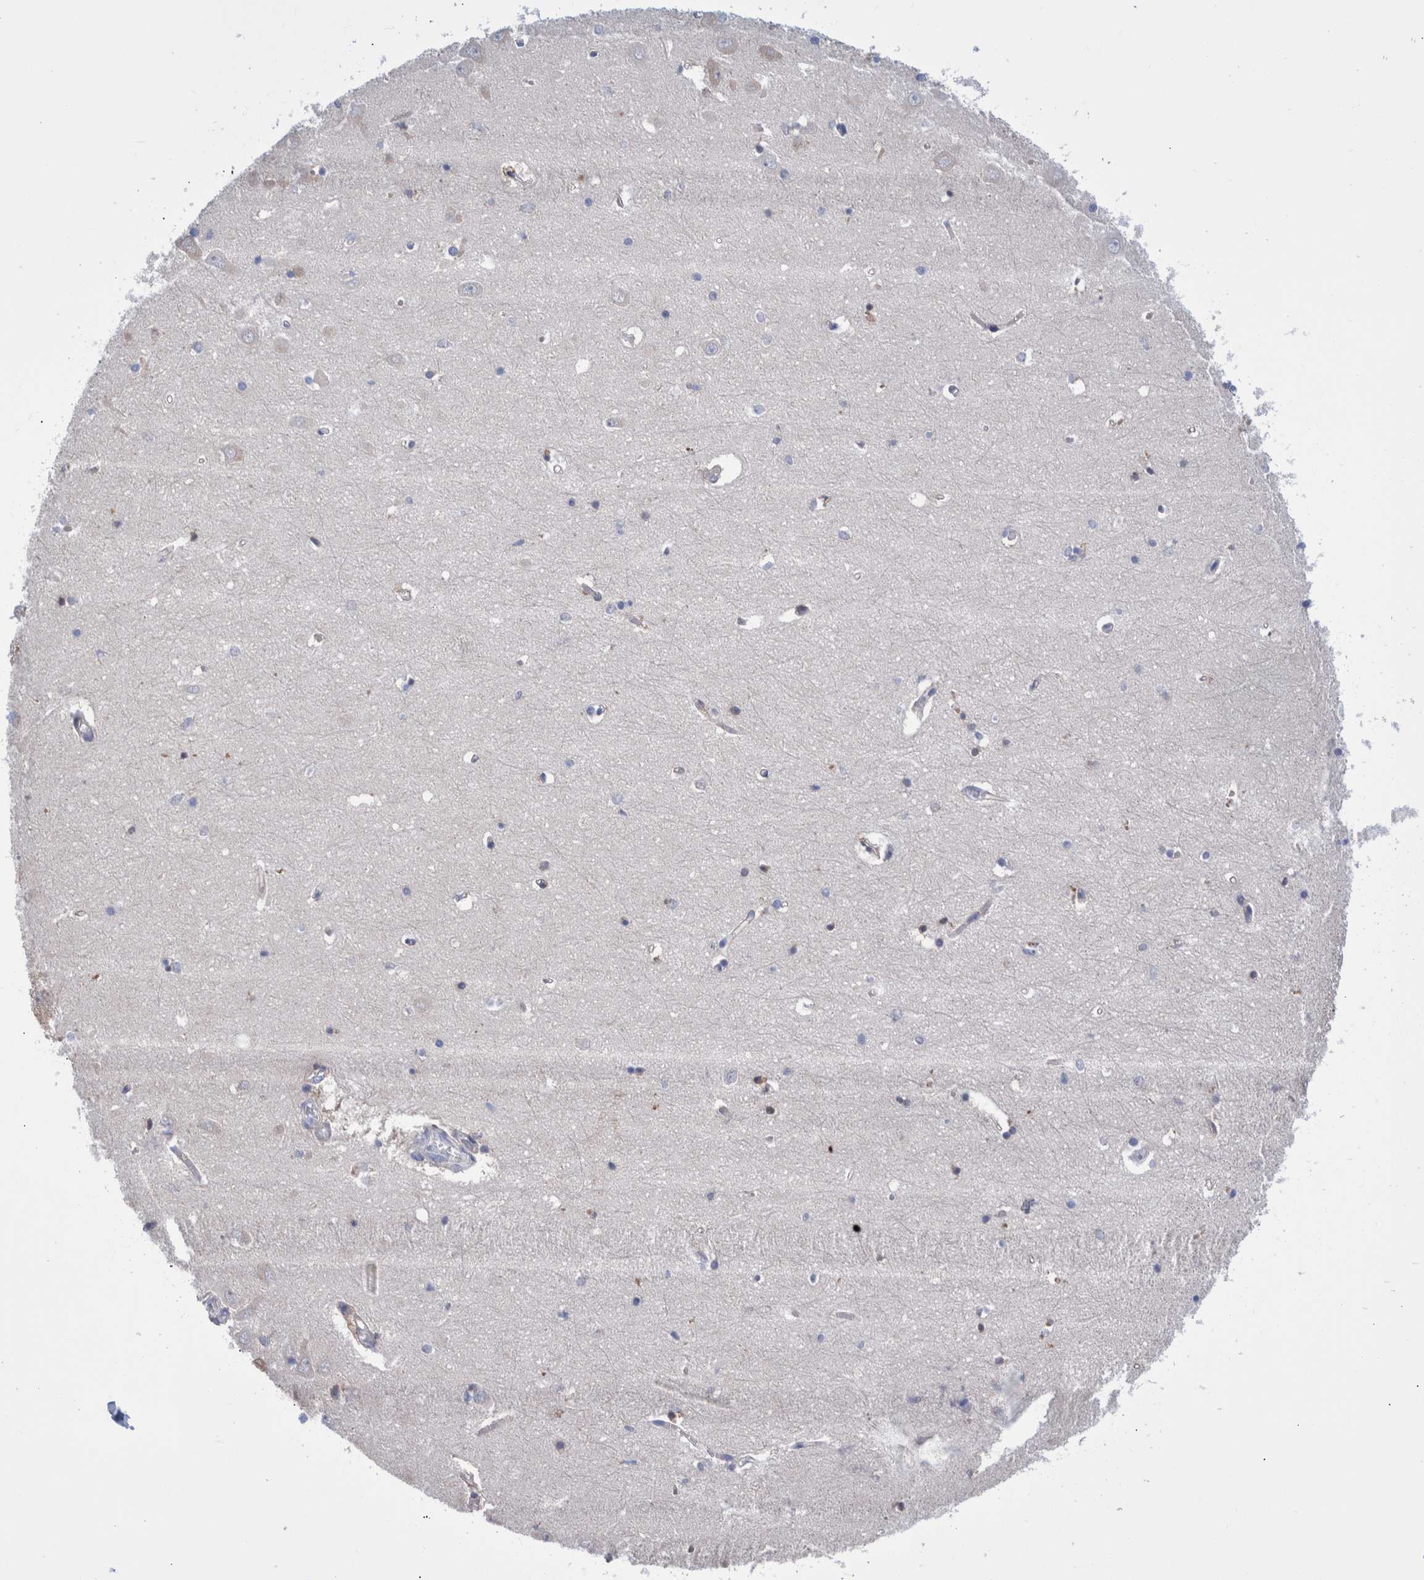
{"staining": {"intensity": "negative", "quantity": "none", "location": "none"}, "tissue": "hippocampus", "cell_type": "Glial cells", "image_type": "normal", "snomed": [{"axis": "morphology", "description": "Normal tissue, NOS"}, {"axis": "topography", "description": "Hippocampus"}], "caption": "Immunohistochemistry (IHC) photomicrograph of benign hippocampus stained for a protein (brown), which reveals no expression in glial cells.", "gene": "DLL4", "patient": {"sex": "male", "age": 70}}